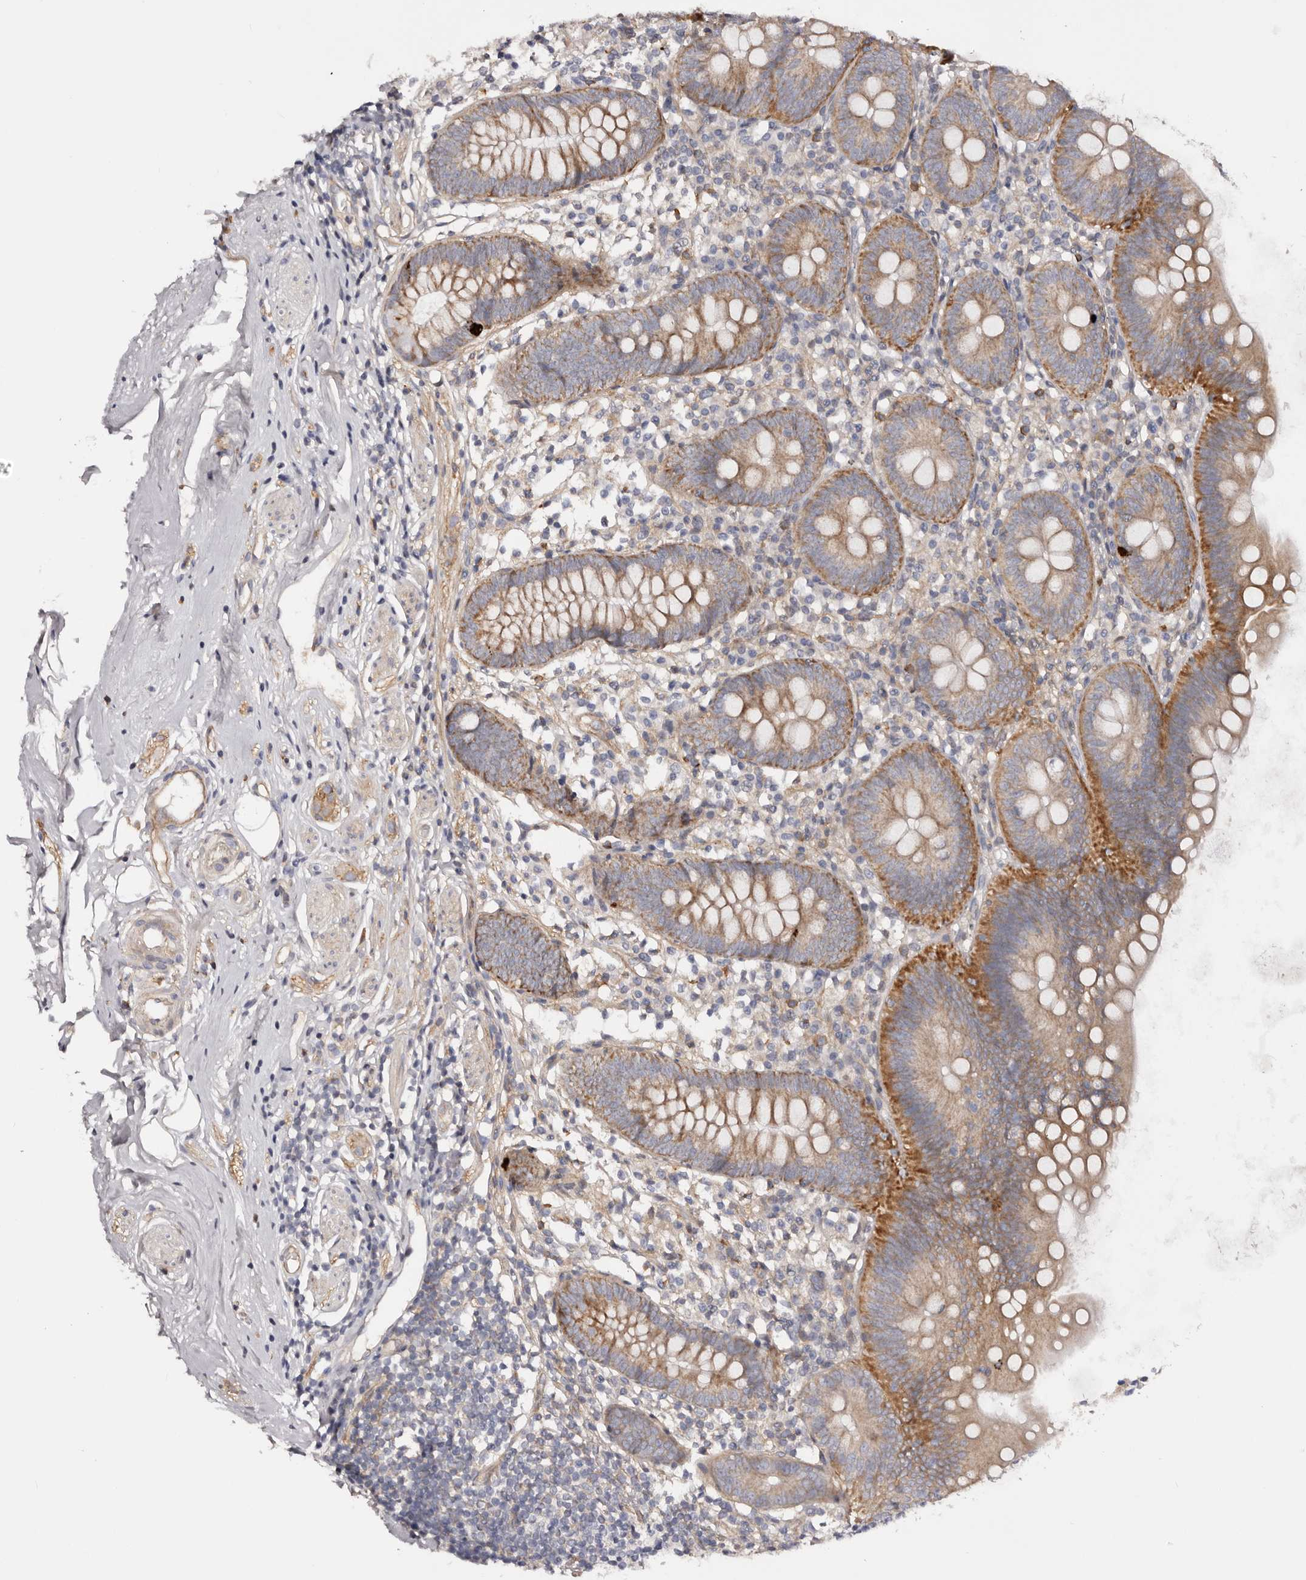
{"staining": {"intensity": "moderate", "quantity": ">75%", "location": "cytoplasmic/membranous"}, "tissue": "appendix", "cell_type": "Glandular cells", "image_type": "normal", "snomed": [{"axis": "morphology", "description": "Normal tissue, NOS"}, {"axis": "topography", "description": "Appendix"}], "caption": "Appendix stained with immunohistochemistry (IHC) displays moderate cytoplasmic/membranous positivity in approximately >75% of glandular cells.", "gene": "DMRT2", "patient": {"sex": "female", "age": 62}}